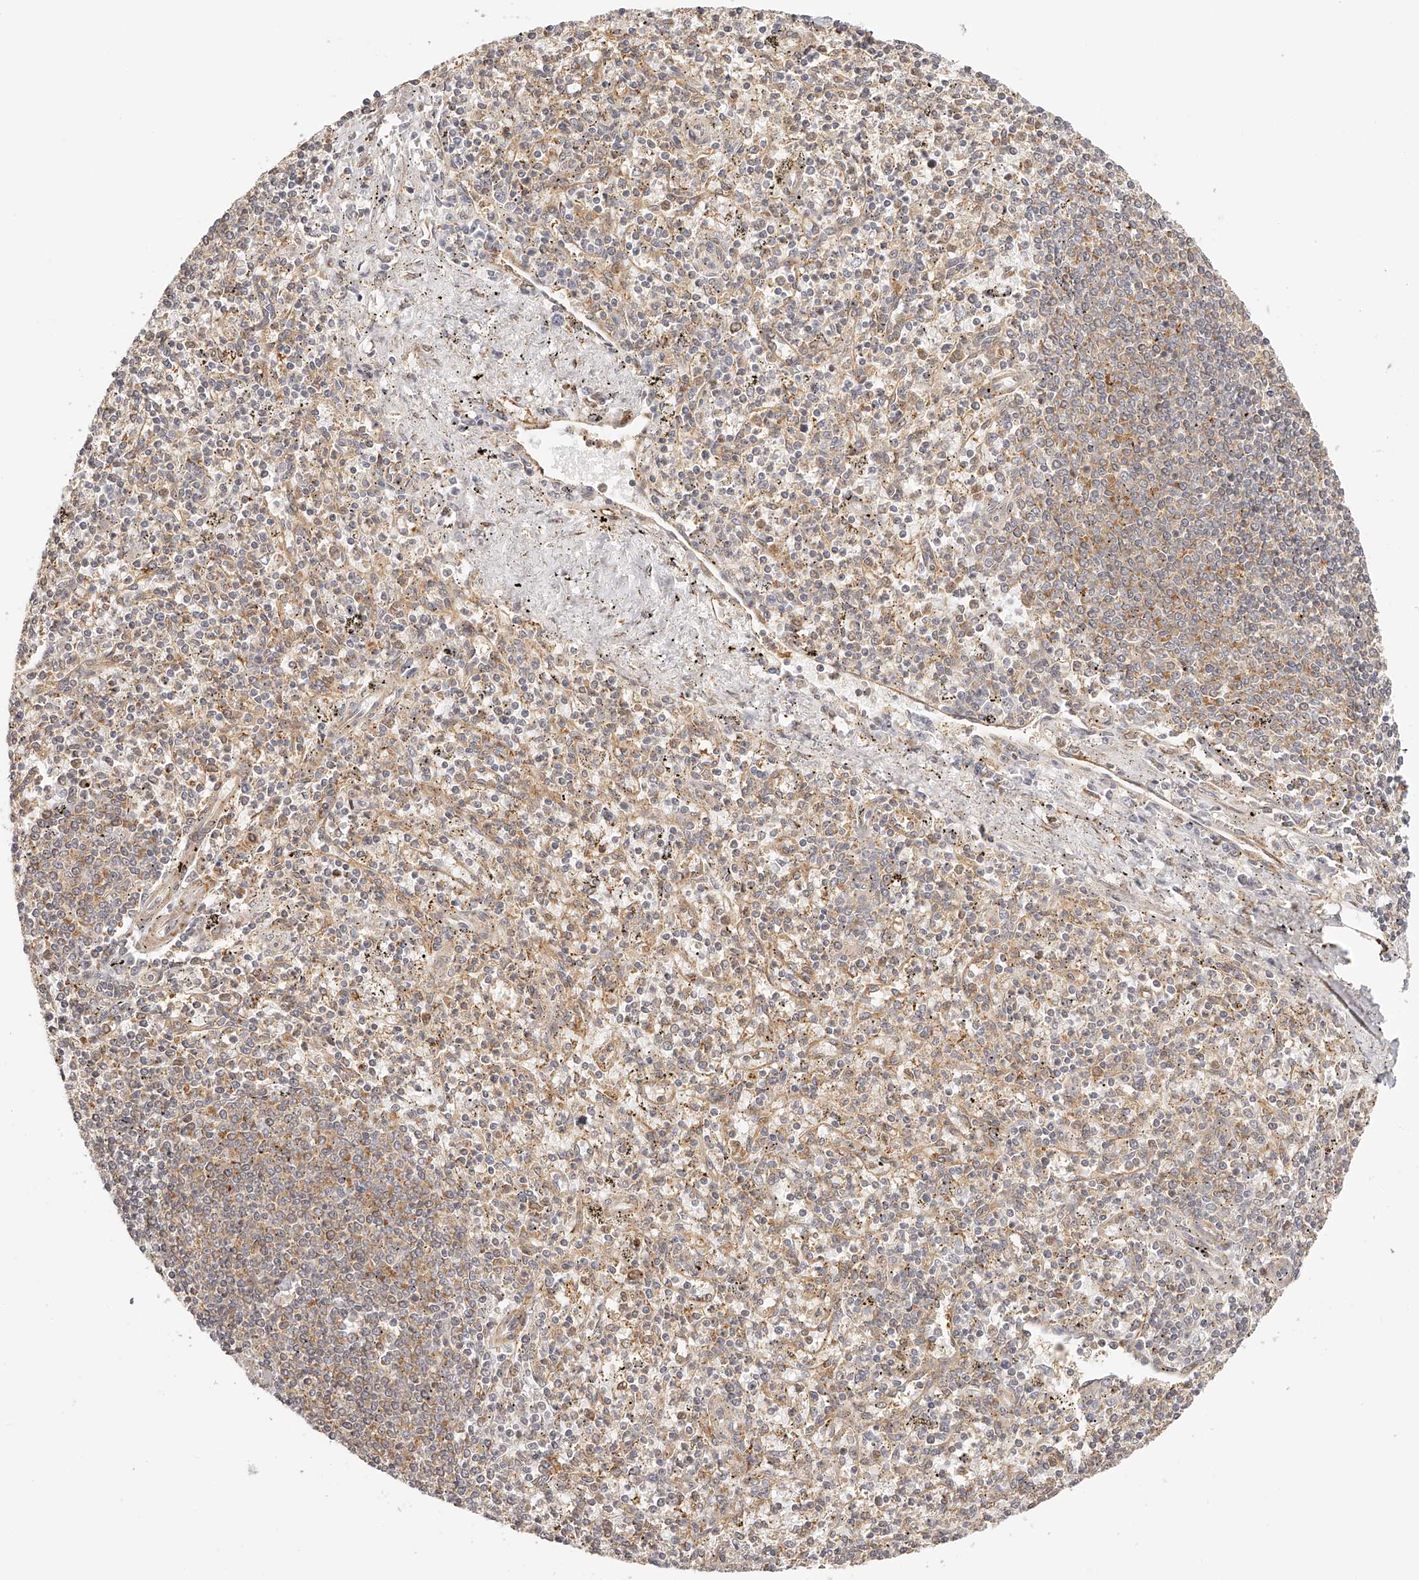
{"staining": {"intensity": "weak", "quantity": "<25%", "location": "cytoplasmic/membranous"}, "tissue": "spleen", "cell_type": "Cells in red pulp", "image_type": "normal", "snomed": [{"axis": "morphology", "description": "Normal tissue, NOS"}, {"axis": "topography", "description": "Spleen"}], "caption": "This image is of normal spleen stained with IHC to label a protein in brown with the nuclei are counter-stained blue. There is no staining in cells in red pulp. The staining is performed using DAB brown chromogen with nuclei counter-stained in using hematoxylin.", "gene": "SYNC", "patient": {"sex": "male", "age": 72}}